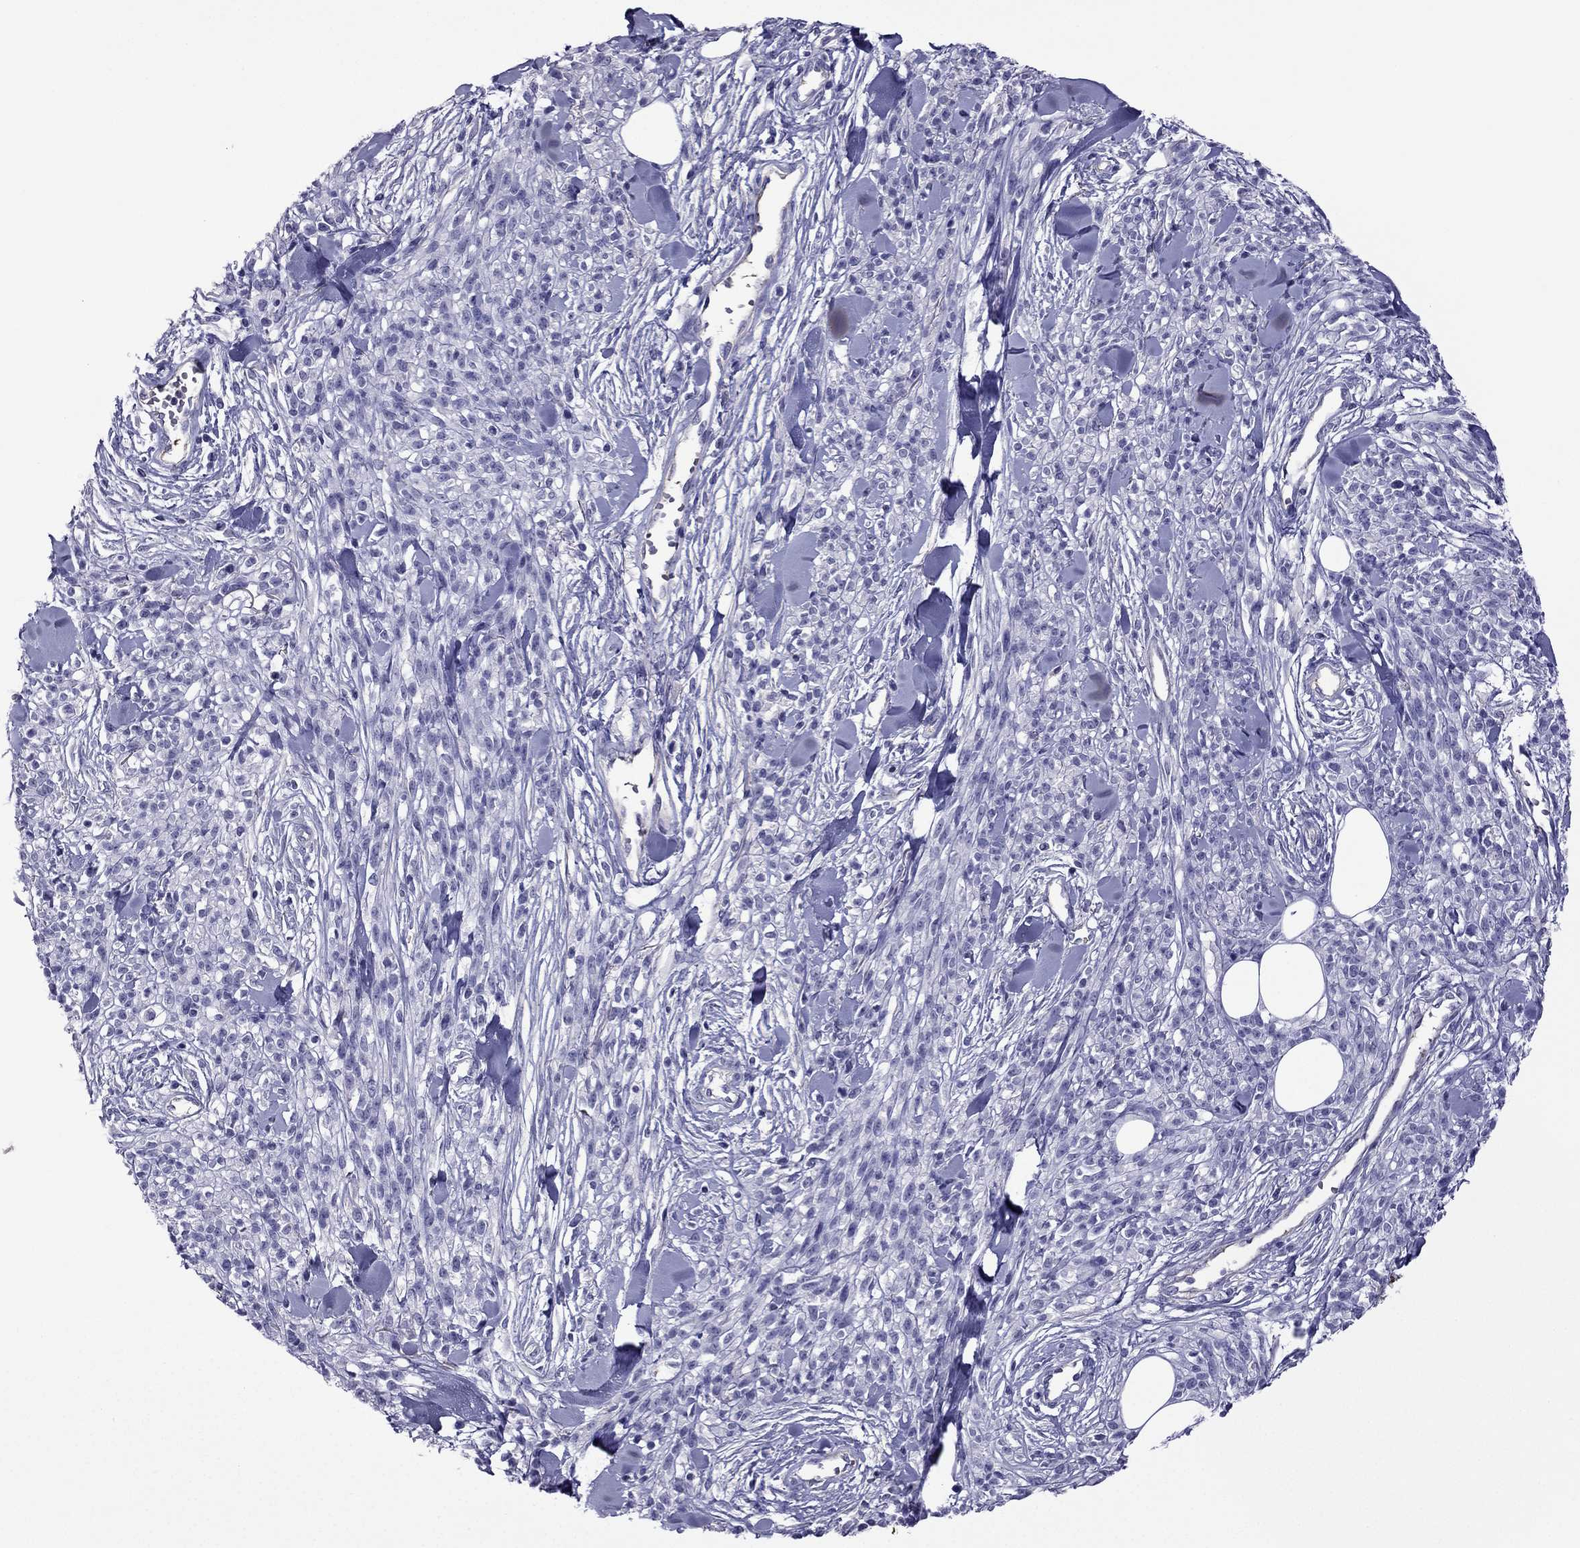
{"staining": {"intensity": "negative", "quantity": "none", "location": "none"}, "tissue": "melanoma", "cell_type": "Tumor cells", "image_type": "cancer", "snomed": [{"axis": "morphology", "description": "Malignant melanoma, NOS"}, {"axis": "topography", "description": "Skin"}, {"axis": "topography", "description": "Skin of trunk"}], "caption": "This is an IHC micrograph of human melanoma. There is no positivity in tumor cells.", "gene": "GJA8", "patient": {"sex": "male", "age": 74}}